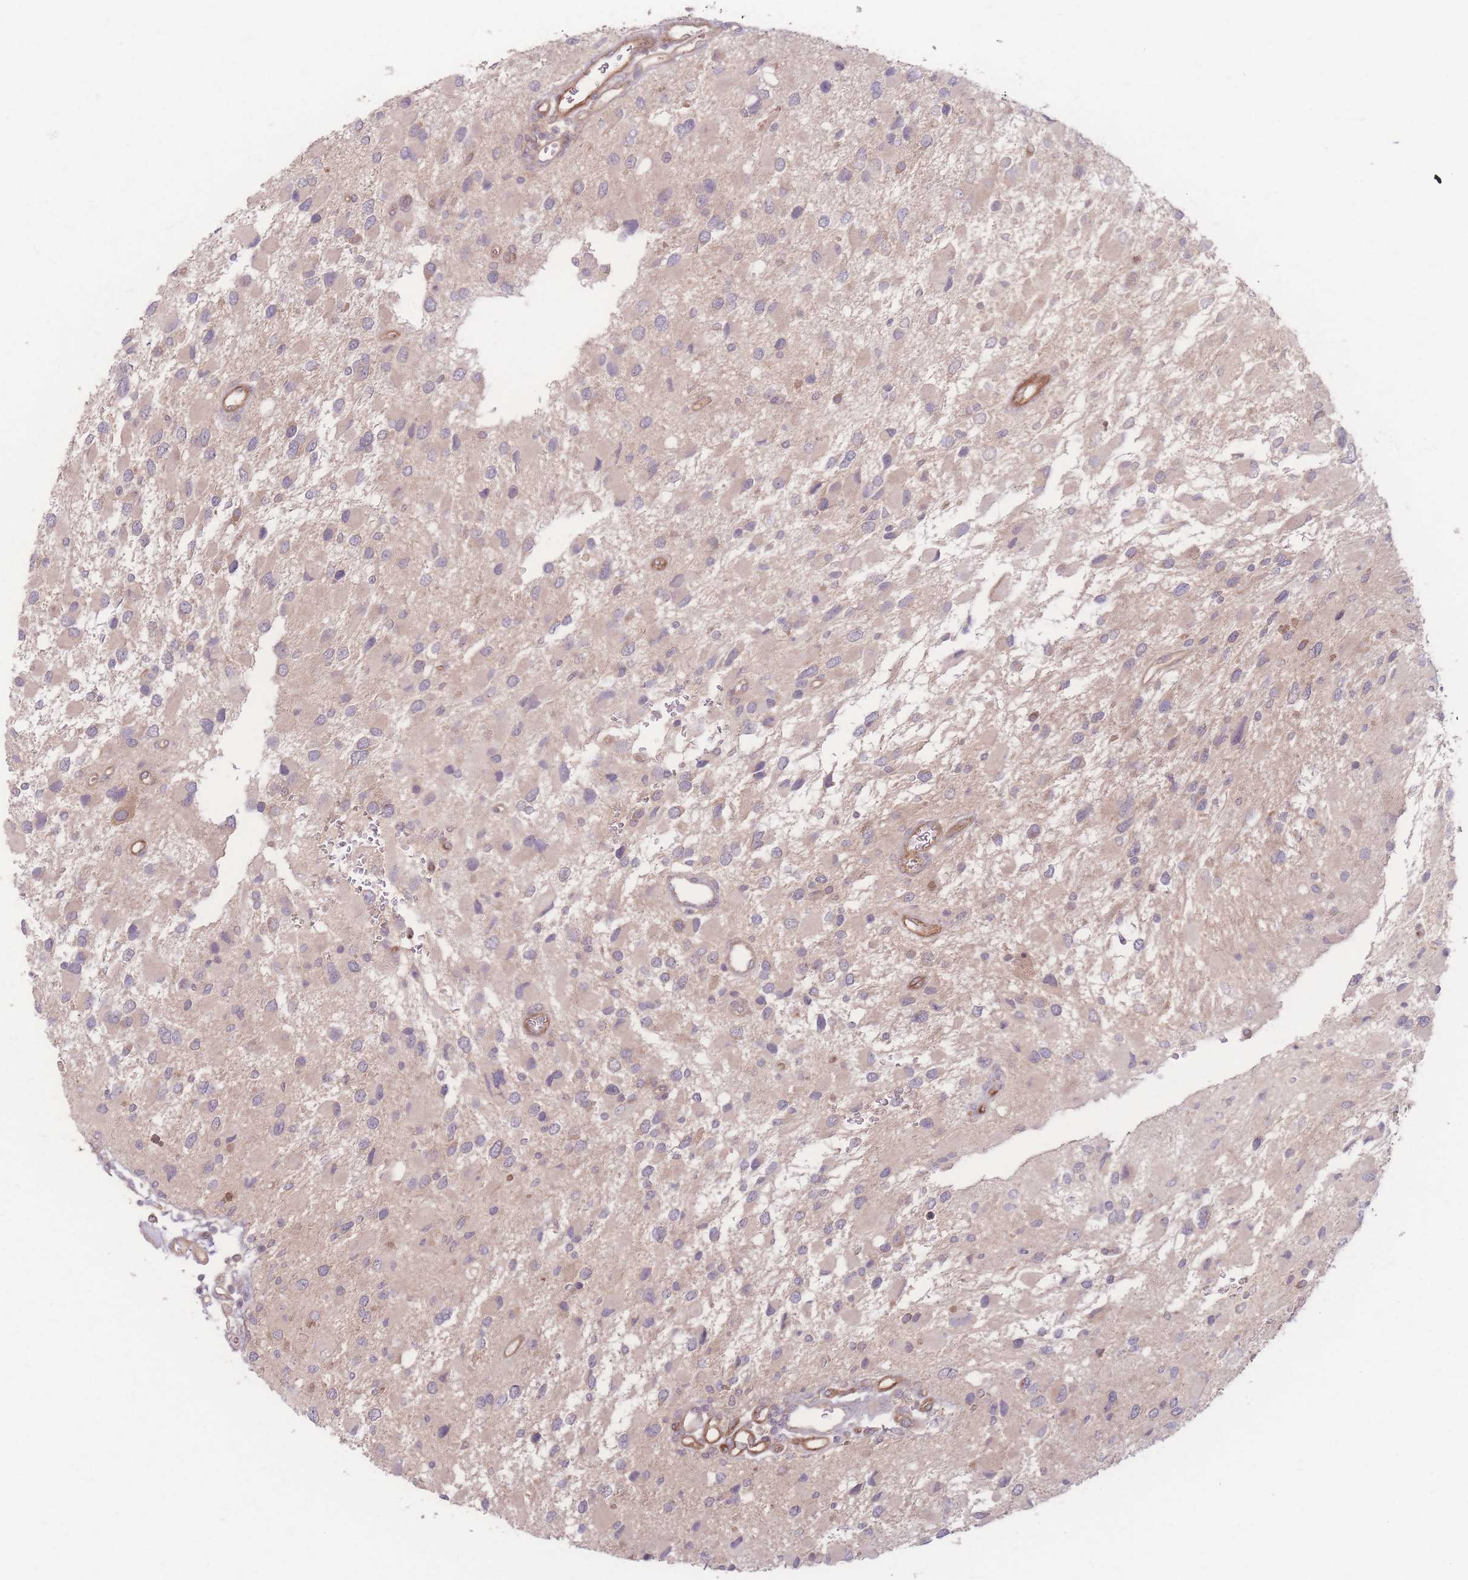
{"staining": {"intensity": "negative", "quantity": "none", "location": "none"}, "tissue": "glioma", "cell_type": "Tumor cells", "image_type": "cancer", "snomed": [{"axis": "morphology", "description": "Glioma, malignant, High grade"}, {"axis": "topography", "description": "Brain"}], "caption": "Immunohistochemical staining of human glioma displays no significant positivity in tumor cells.", "gene": "INSR", "patient": {"sex": "male", "age": 53}}